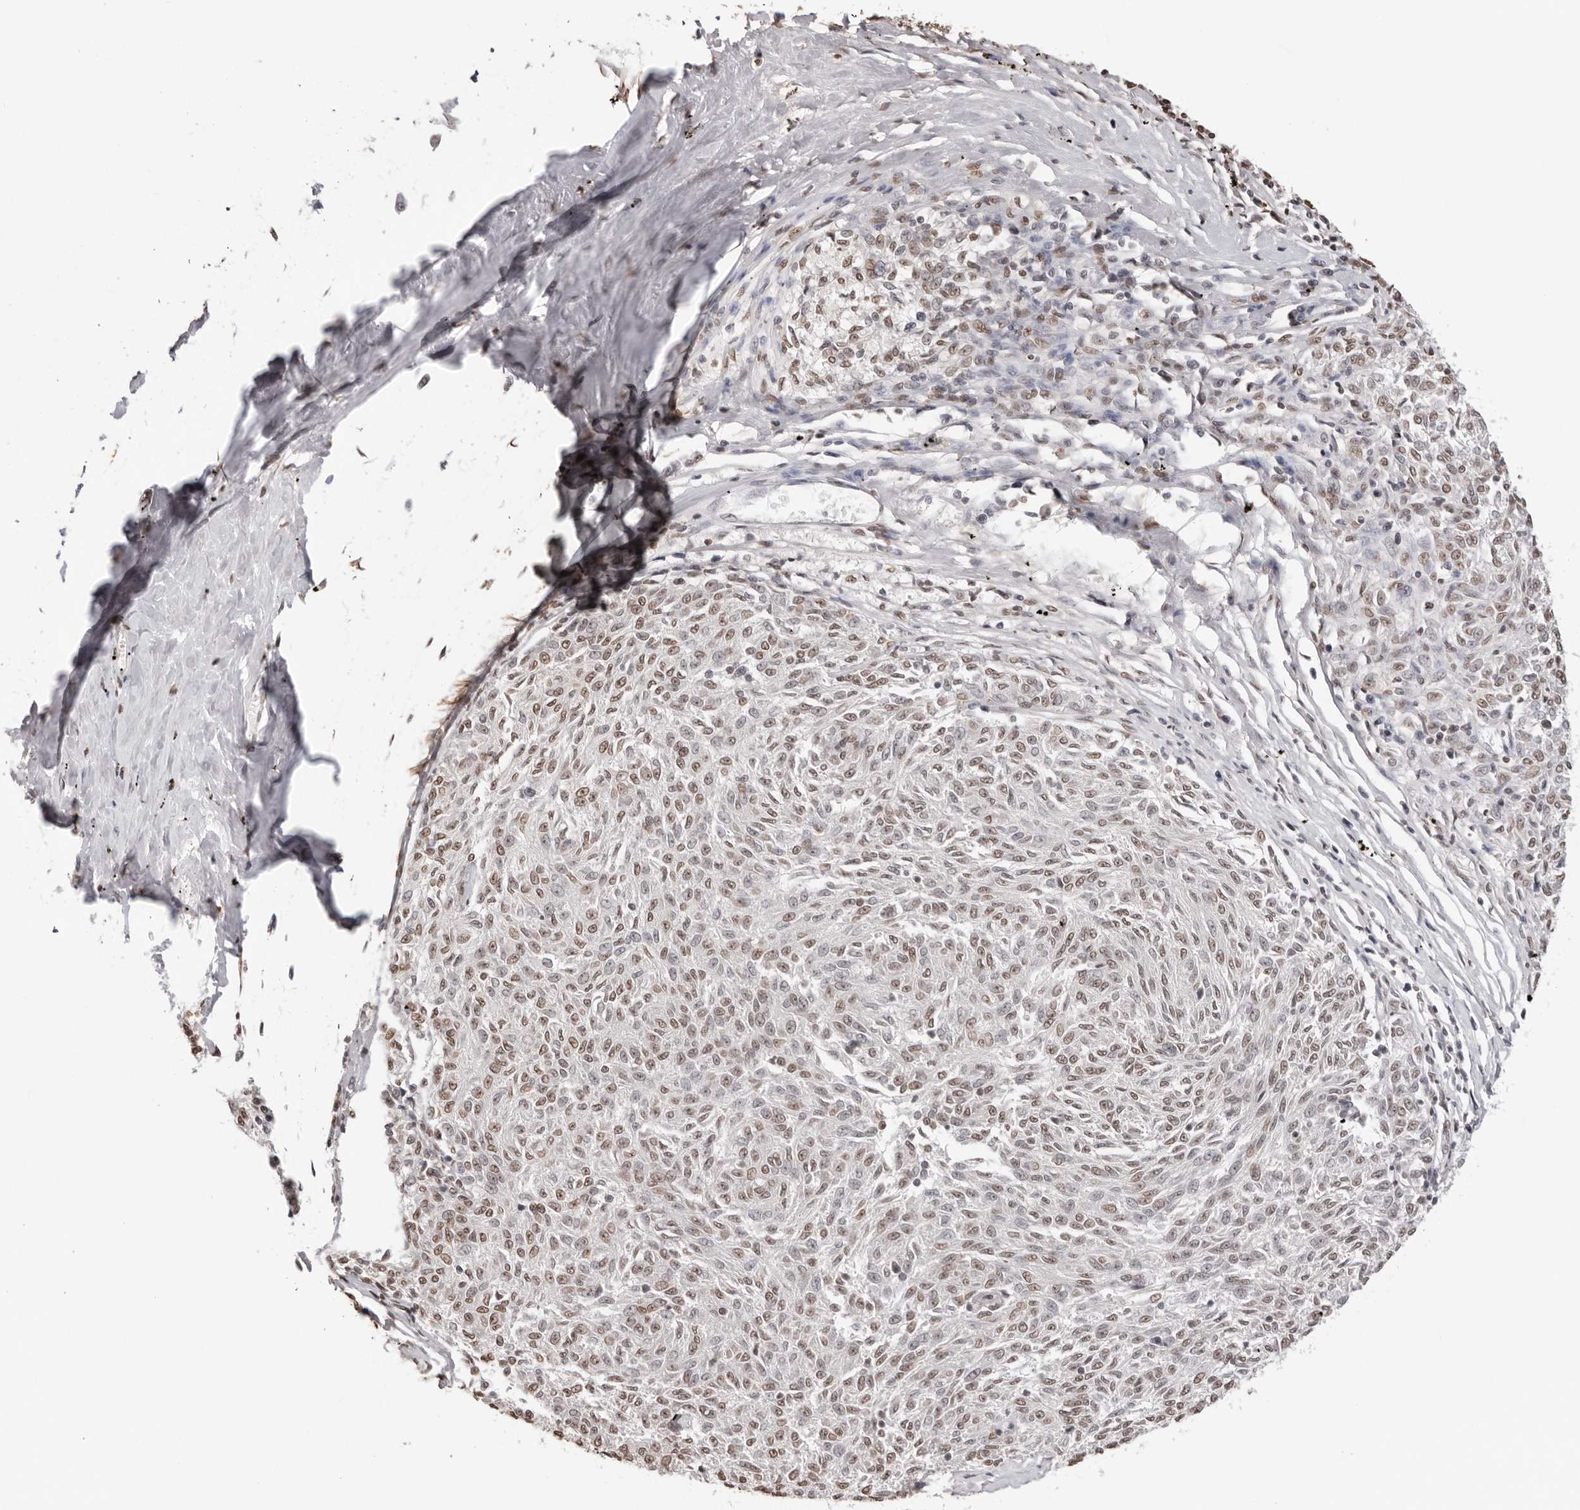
{"staining": {"intensity": "weak", "quantity": ">75%", "location": "nuclear"}, "tissue": "melanoma", "cell_type": "Tumor cells", "image_type": "cancer", "snomed": [{"axis": "morphology", "description": "Malignant melanoma, NOS"}, {"axis": "topography", "description": "Skin"}], "caption": "Immunohistochemical staining of human malignant melanoma demonstrates weak nuclear protein positivity in approximately >75% of tumor cells. The staining is performed using DAB brown chromogen to label protein expression. The nuclei are counter-stained blue using hematoxylin.", "gene": "OLIG3", "patient": {"sex": "female", "age": 72}}